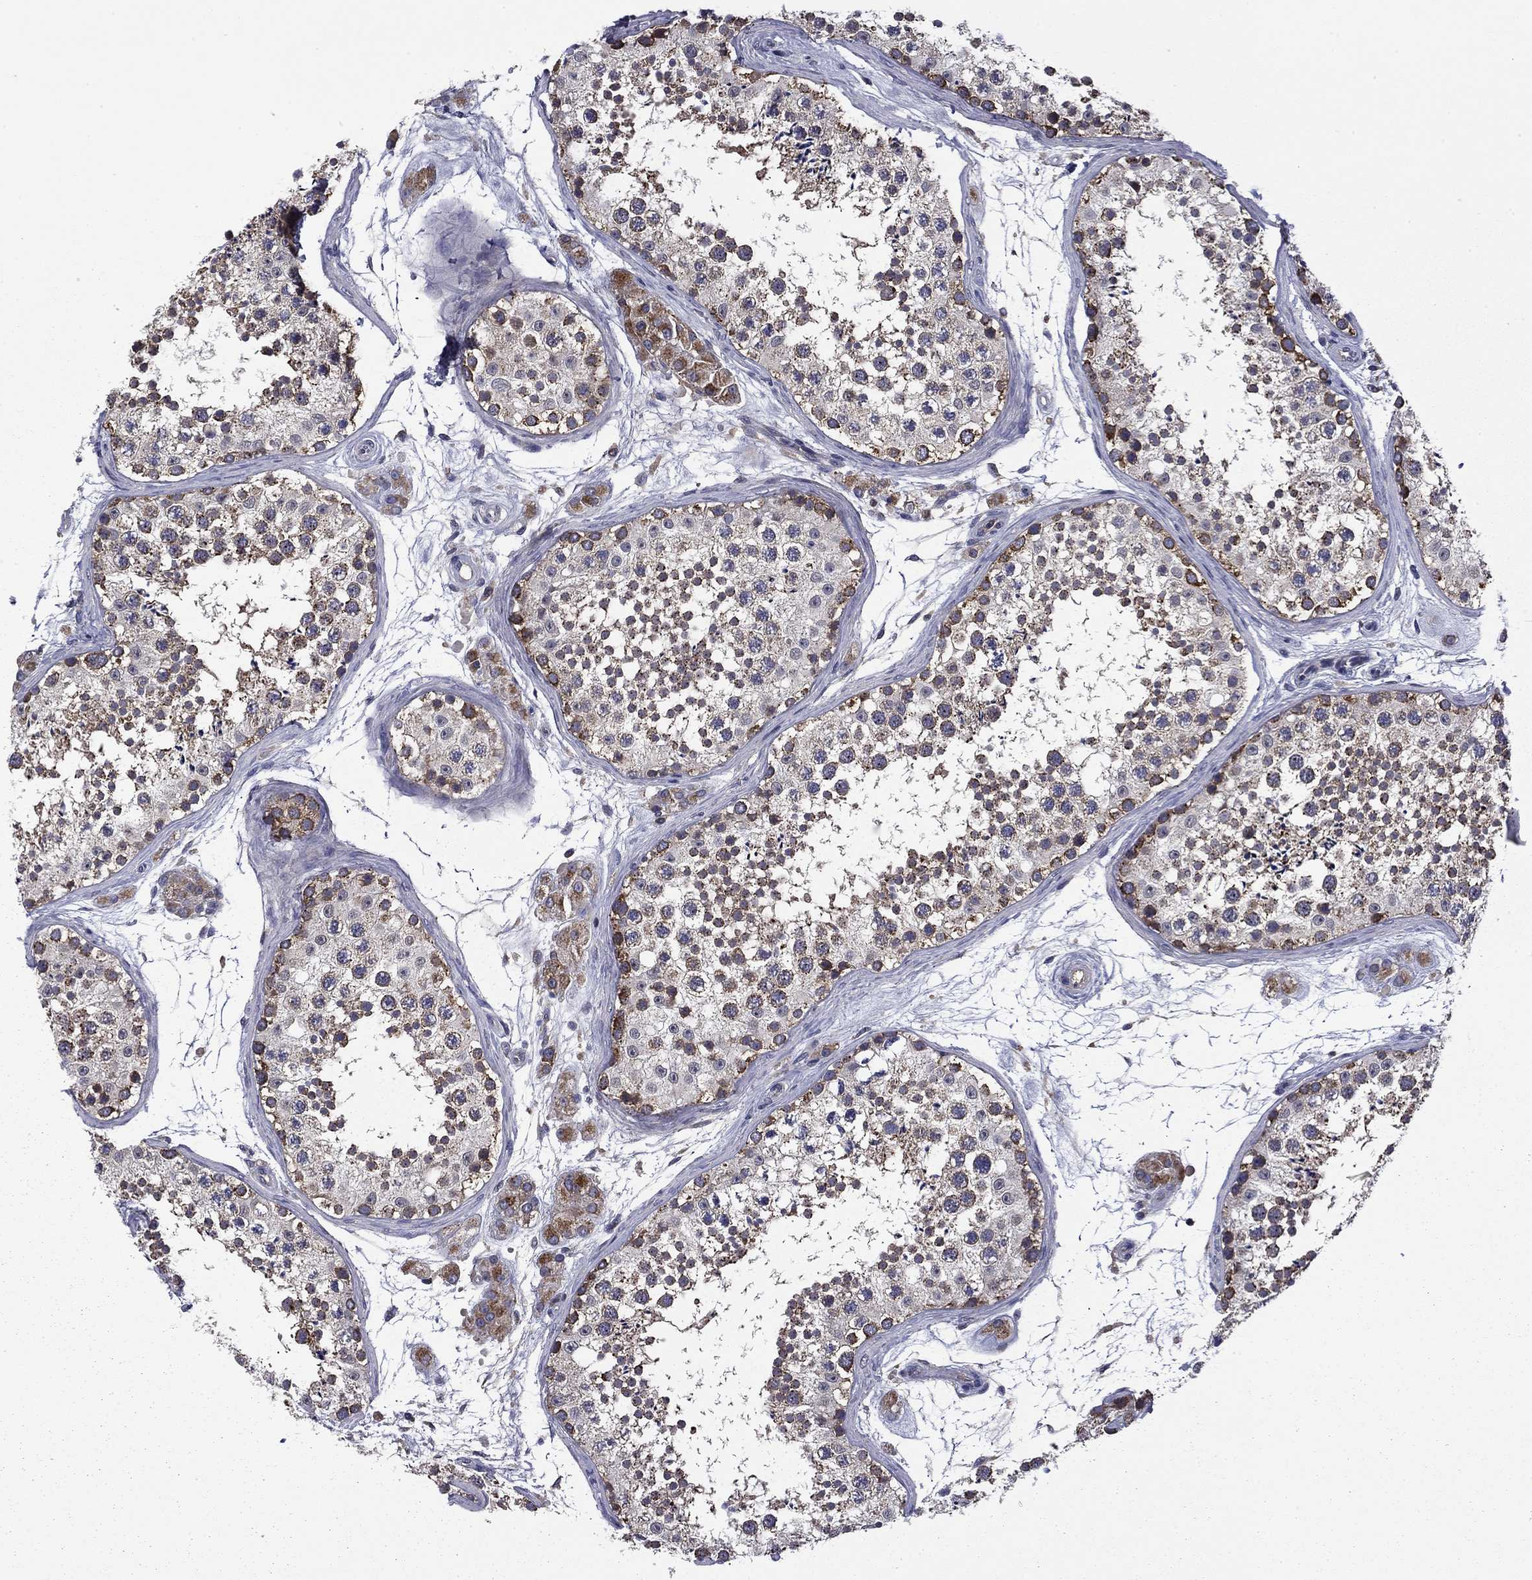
{"staining": {"intensity": "strong", "quantity": "25%-75%", "location": "cytoplasmic/membranous"}, "tissue": "testis", "cell_type": "Cells in seminiferous ducts", "image_type": "normal", "snomed": [{"axis": "morphology", "description": "Normal tissue, NOS"}, {"axis": "topography", "description": "Testis"}], "caption": "Strong cytoplasmic/membranous expression for a protein is present in approximately 25%-75% of cells in seminiferous ducts of normal testis using immunohistochemistry (IHC).", "gene": "CEACAM7", "patient": {"sex": "male", "age": 41}}